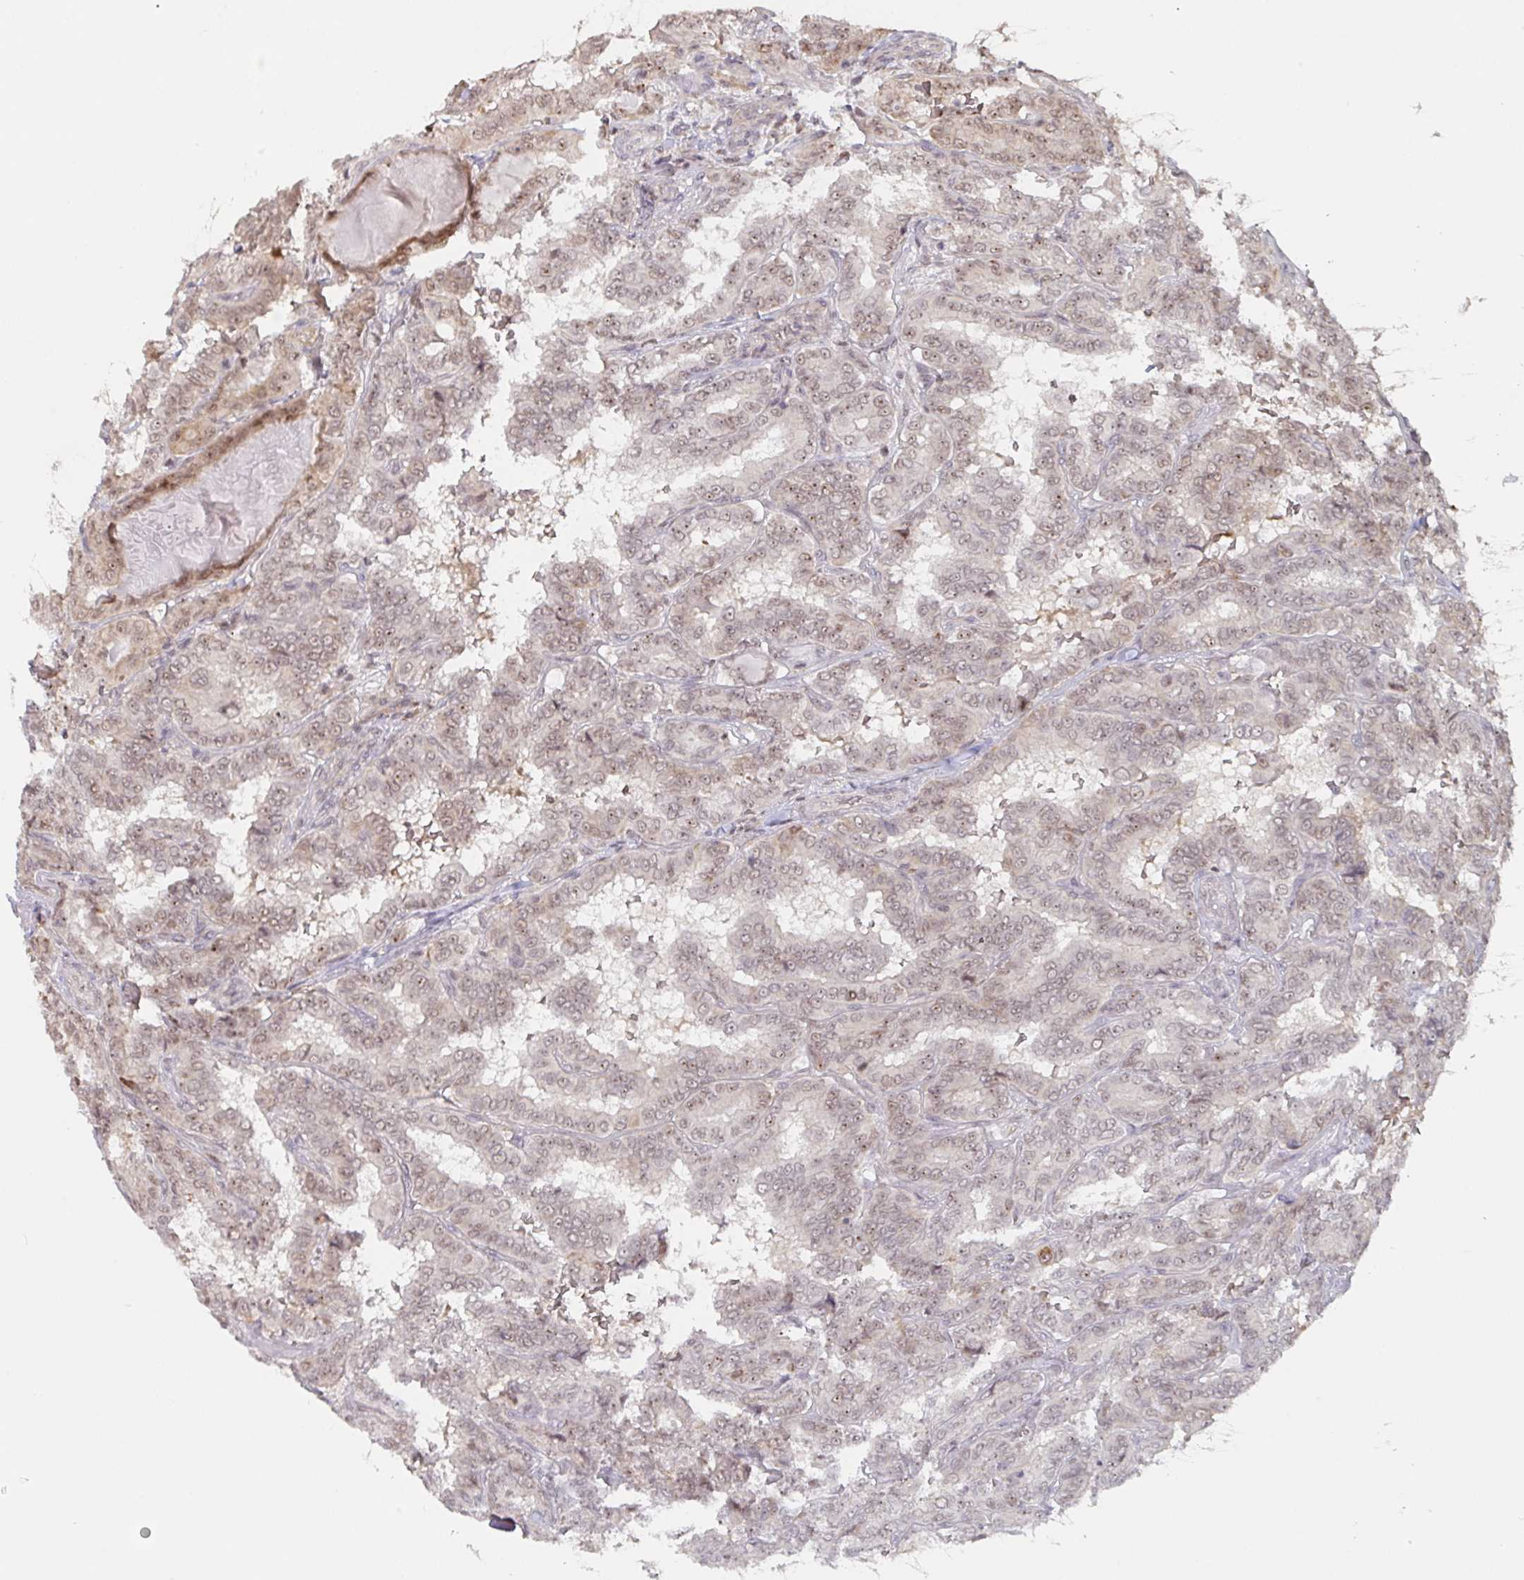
{"staining": {"intensity": "moderate", "quantity": ">75%", "location": "nuclear"}, "tissue": "thyroid cancer", "cell_type": "Tumor cells", "image_type": "cancer", "snomed": [{"axis": "morphology", "description": "Papillary adenocarcinoma, NOS"}, {"axis": "topography", "description": "Thyroid gland"}], "caption": "This histopathology image displays IHC staining of human thyroid papillary adenocarcinoma, with medium moderate nuclear expression in approximately >75% of tumor cells.", "gene": "NLRP13", "patient": {"sex": "female", "age": 46}}